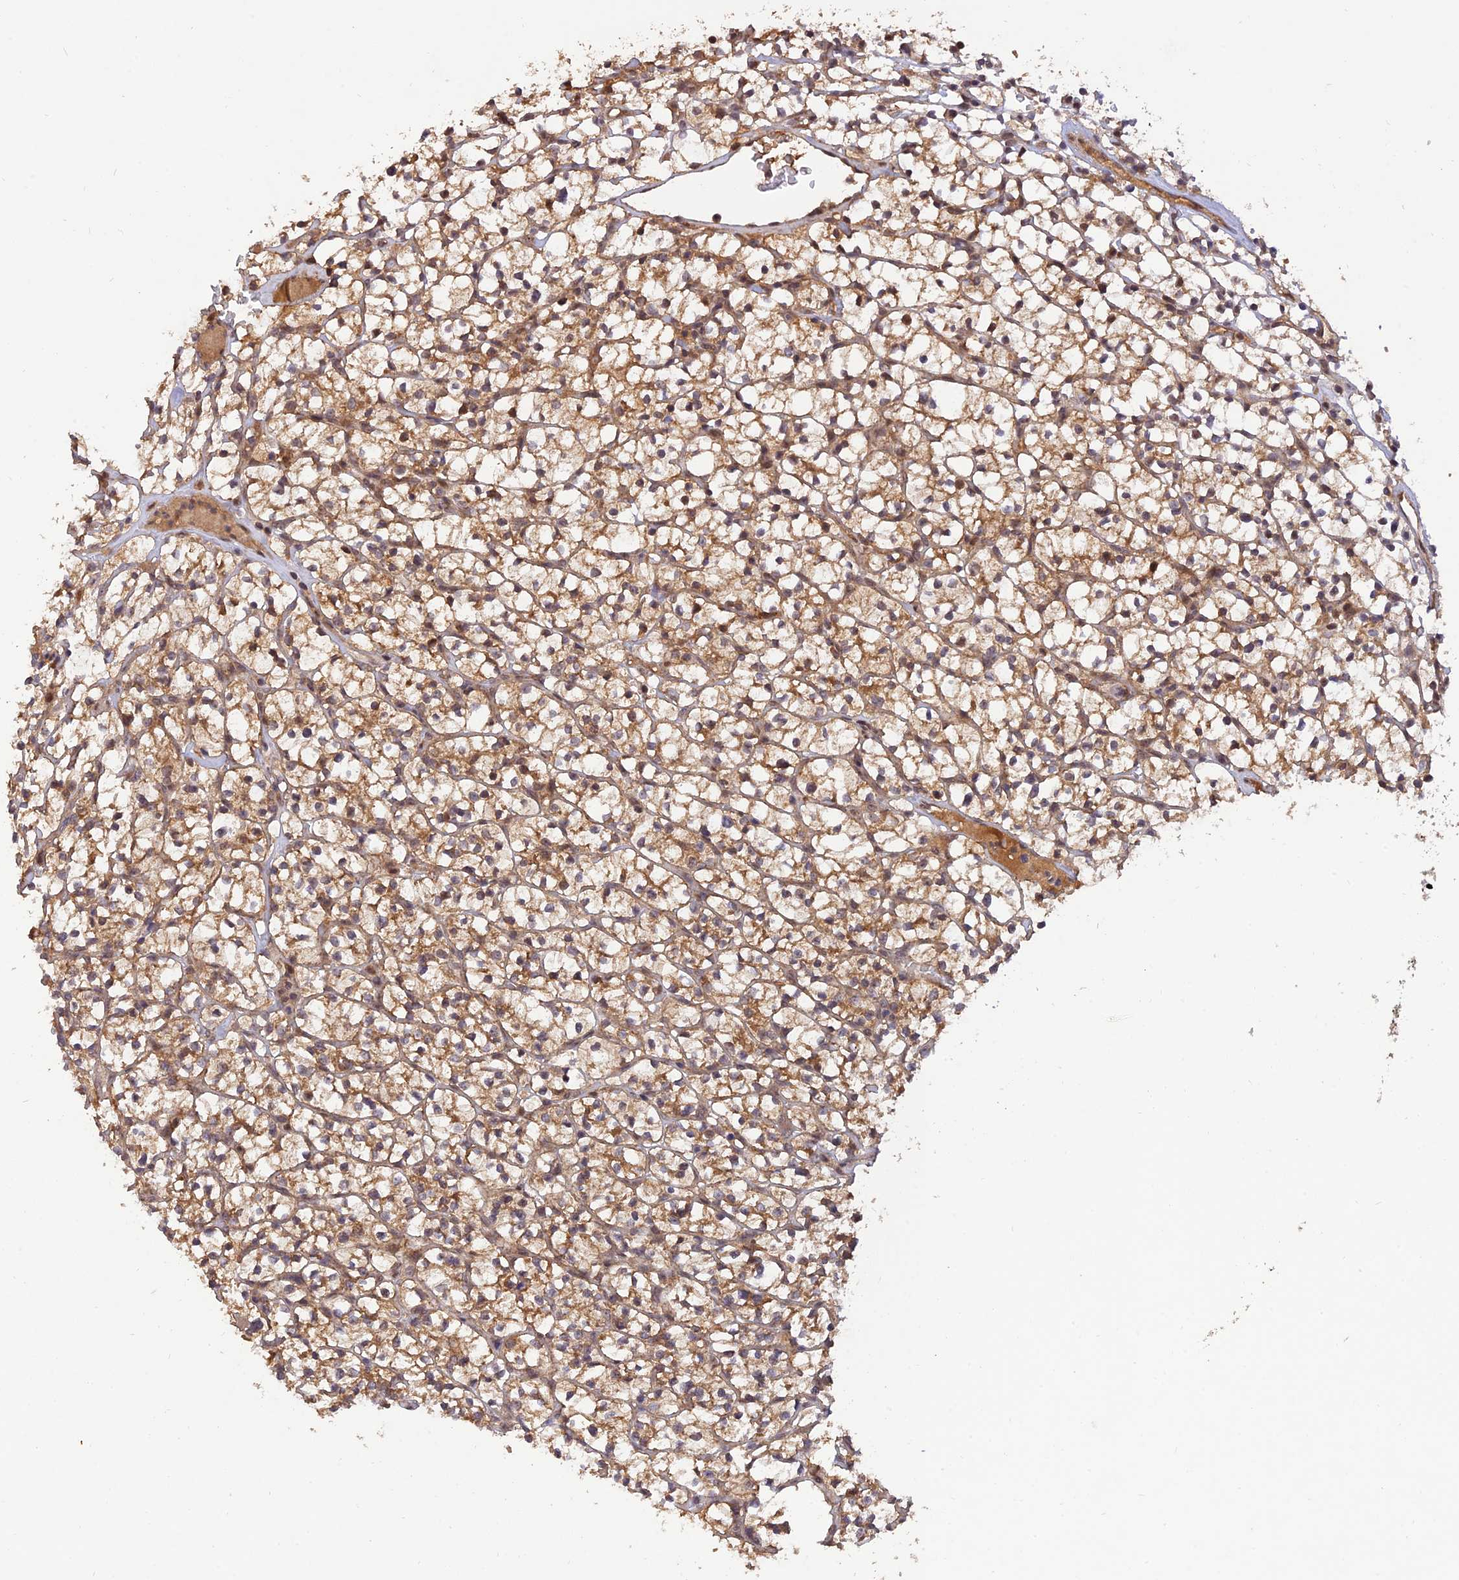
{"staining": {"intensity": "moderate", "quantity": ">75%", "location": "cytoplasmic/membranous"}, "tissue": "renal cancer", "cell_type": "Tumor cells", "image_type": "cancer", "snomed": [{"axis": "morphology", "description": "Adenocarcinoma, NOS"}, {"axis": "topography", "description": "Kidney"}], "caption": "This photomicrograph demonstrates immunohistochemistry staining of human renal adenocarcinoma, with medium moderate cytoplasmic/membranous expression in about >75% of tumor cells.", "gene": "REV1", "patient": {"sex": "female", "age": 64}}